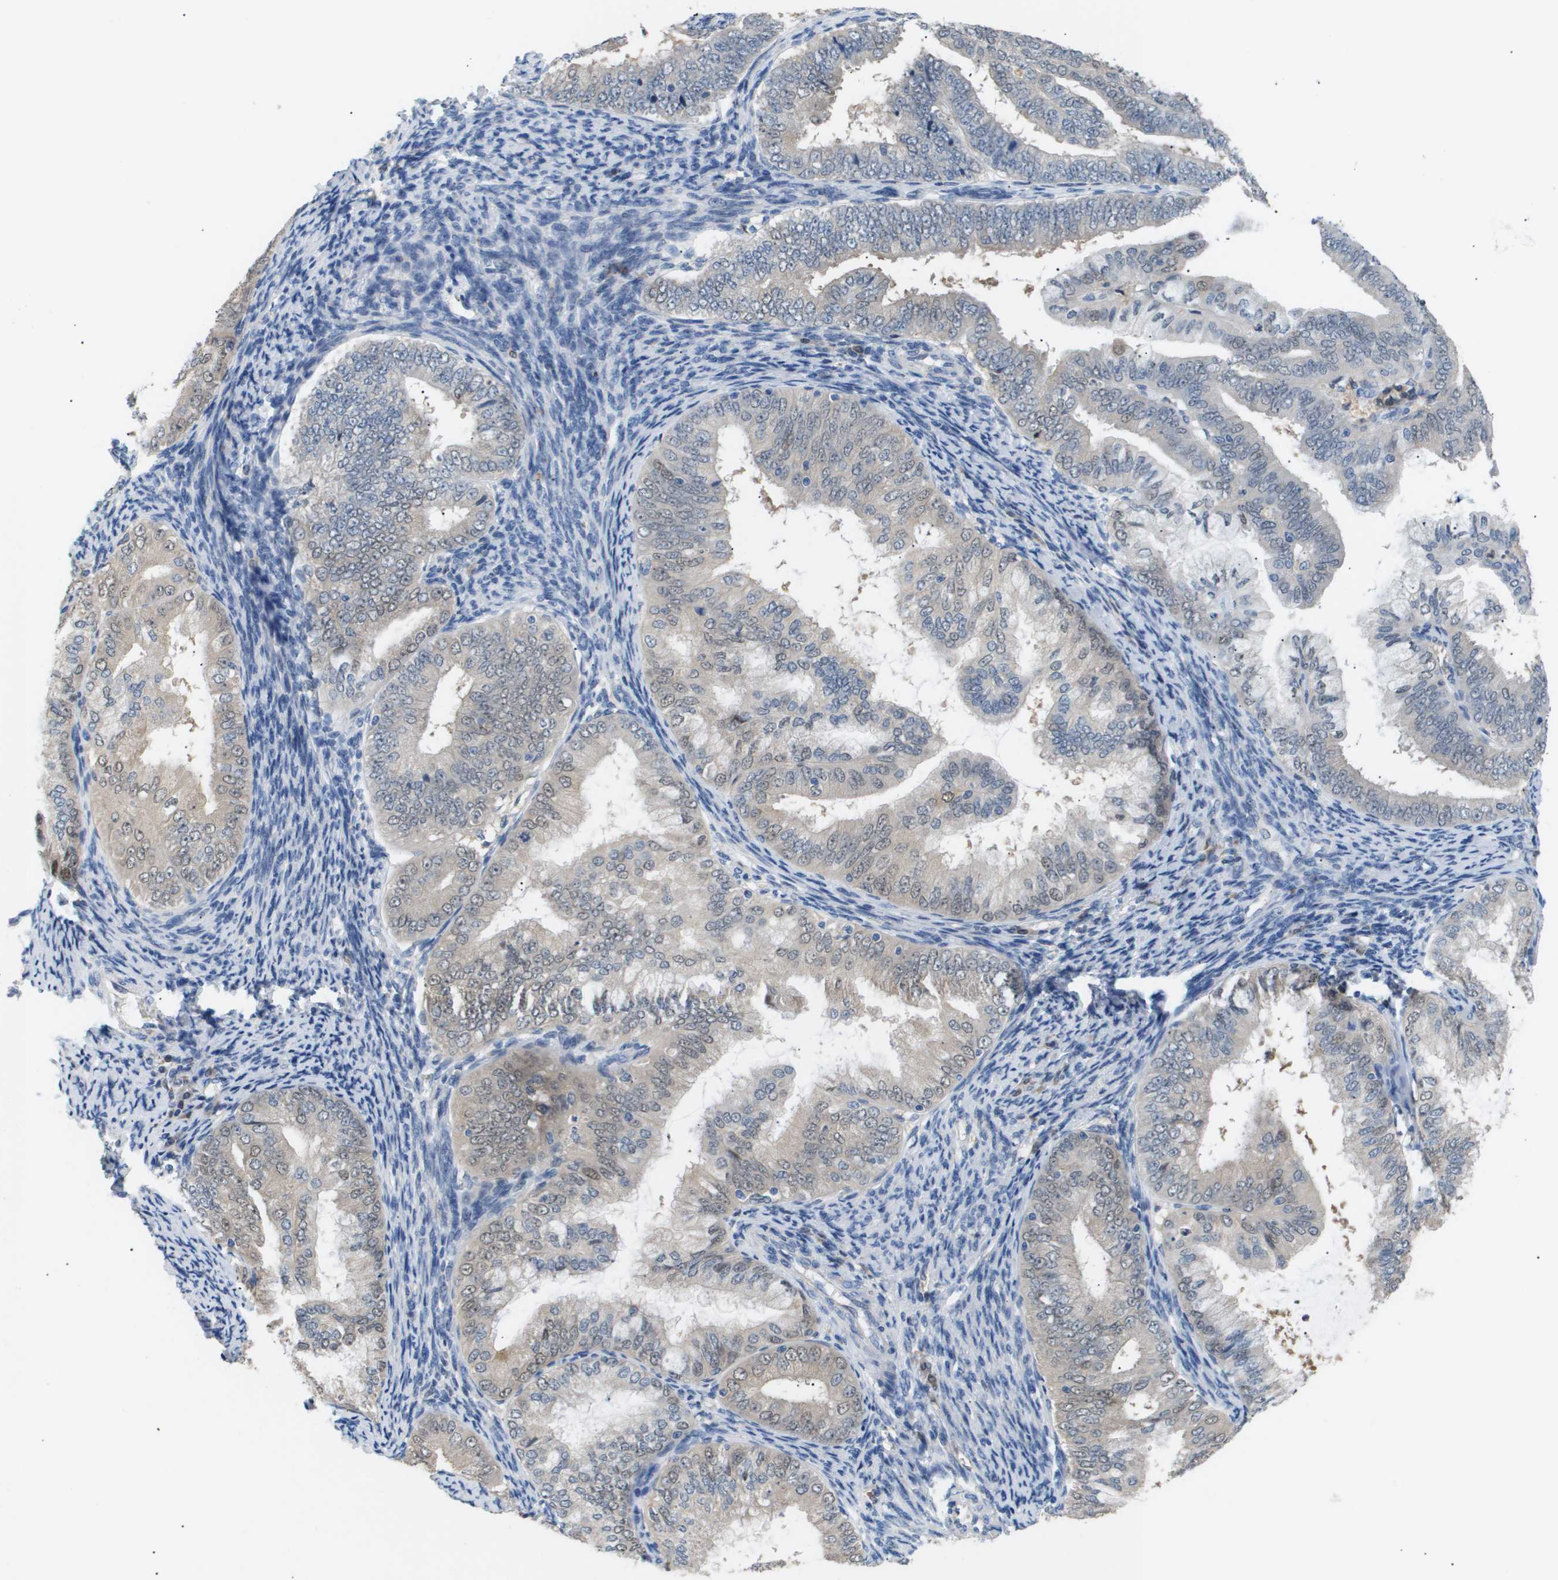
{"staining": {"intensity": "weak", "quantity": "<25%", "location": "nuclear"}, "tissue": "endometrial cancer", "cell_type": "Tumor cells", "image_type": "cancer", "snomed": [{"axis": "morphology", "description": "Adenocarcinoma, NOS"}, {"axis": "topography", "description": "Endometrium"}], "caption": "Endometrial cancer stained for a protein using immunohistochemistry exhibits no positivity tumor cells.", "gene": "AKR1A1", "patient": {"sex": "female", "age": 63}}